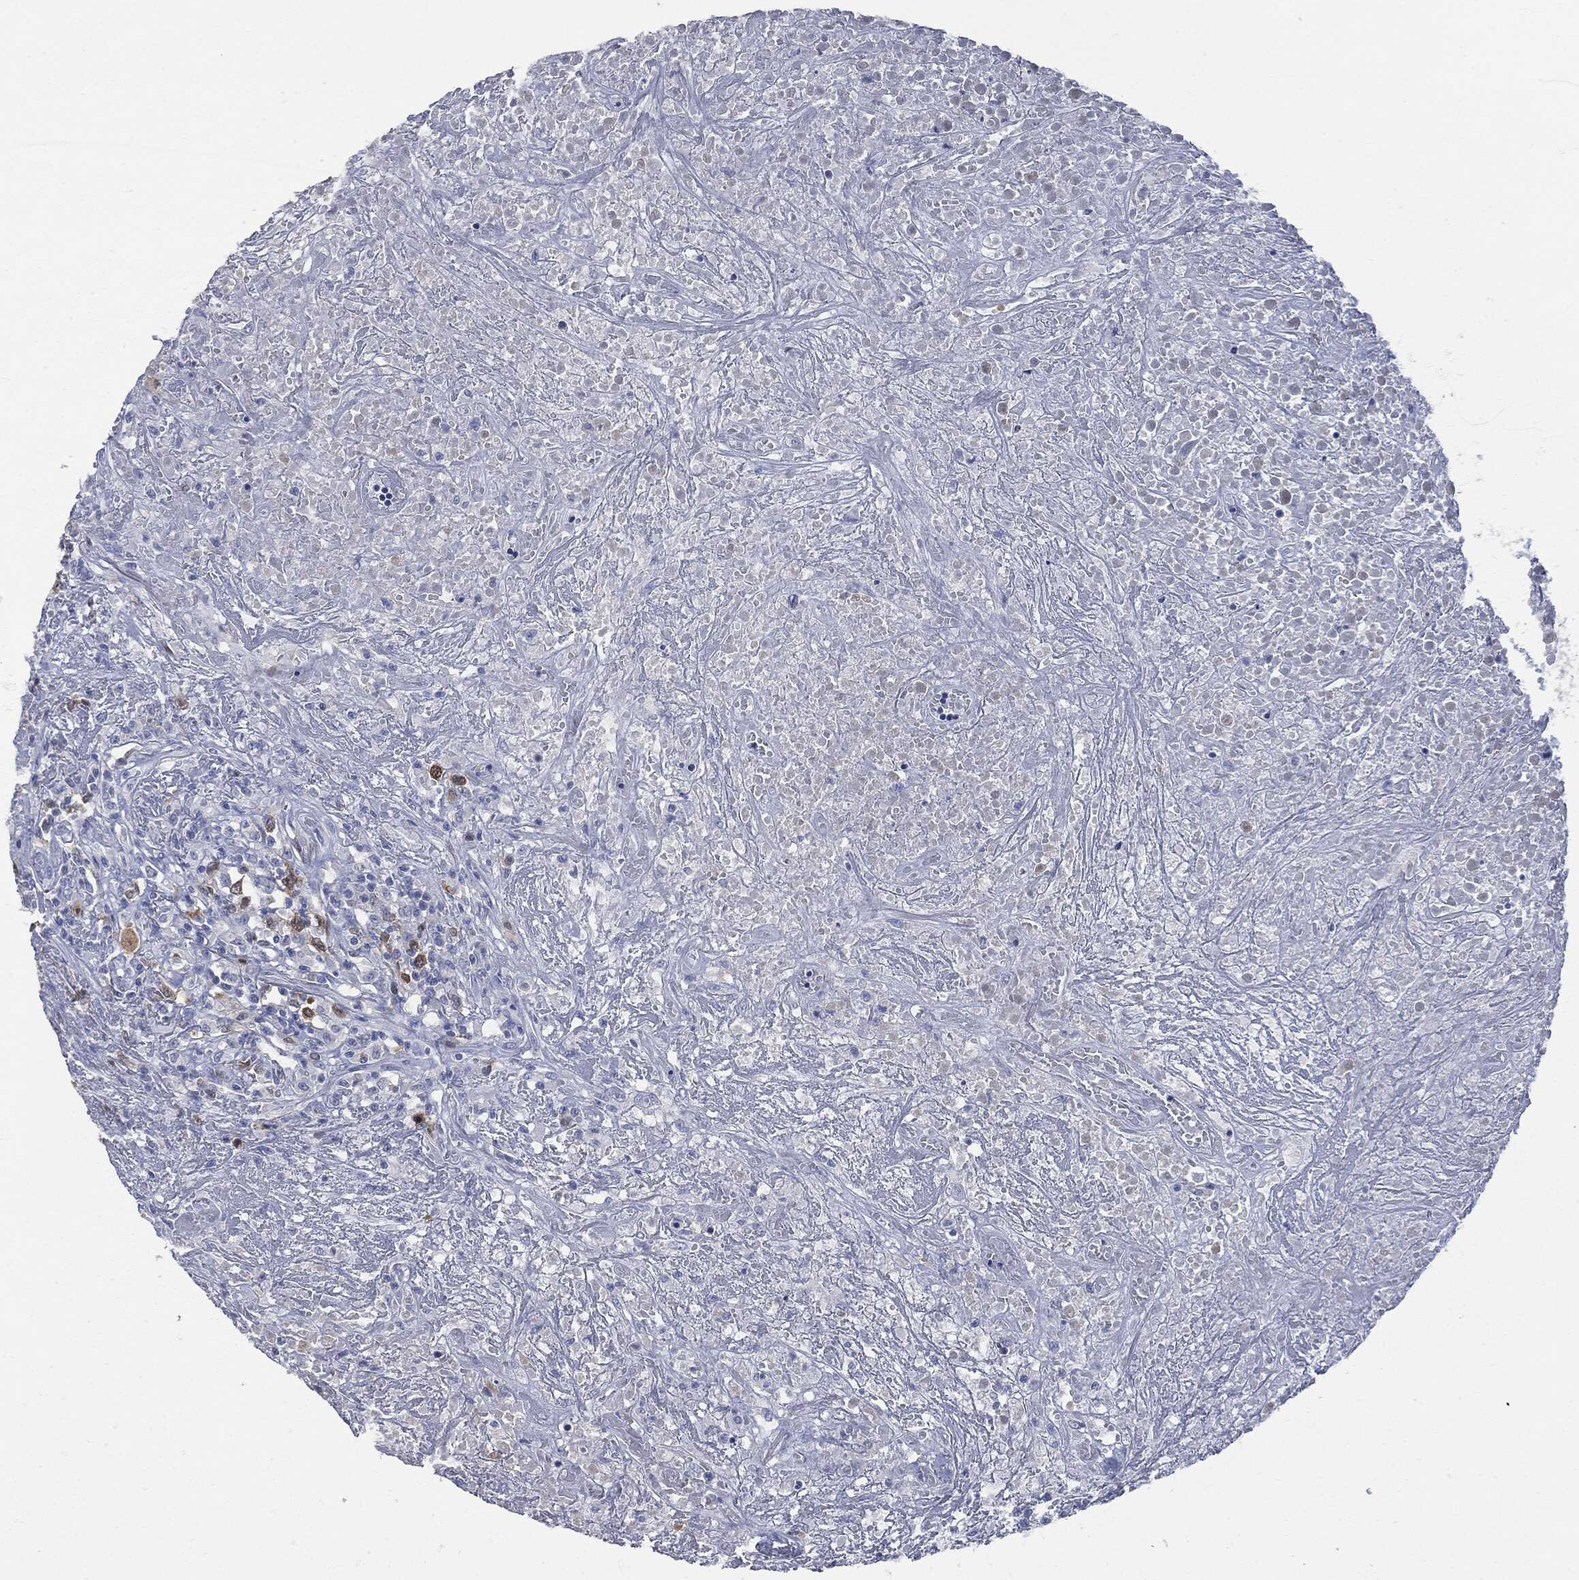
{"staining": {"intensity": "moderate", "quantity": "<25%", "location": "cytoplasmic/membranous"}, "tissue": "lymphoma", "cell_type": "Tumor cells", "image_type": "cancer", "snomed": [{"axis": "morphology", "description": "Malignant lymphoma, non-Hodgkin's type, High grade"}, {"axis": "topography", "description": "Lung"}], "caption": "The photomicrograph displays staining of lymphoma, revealing moderate cytoplasmic/membranous protein expression (brown color) within tumor cells. The protein of interest is stained brown, and the nuclei are stained in blue (DAB (3,3'-diaminobenzidine) IHC with brightfield microscopy, high magnification).", "gene": "UBE2C", "patient": {"sex": "male", "age": 79}}